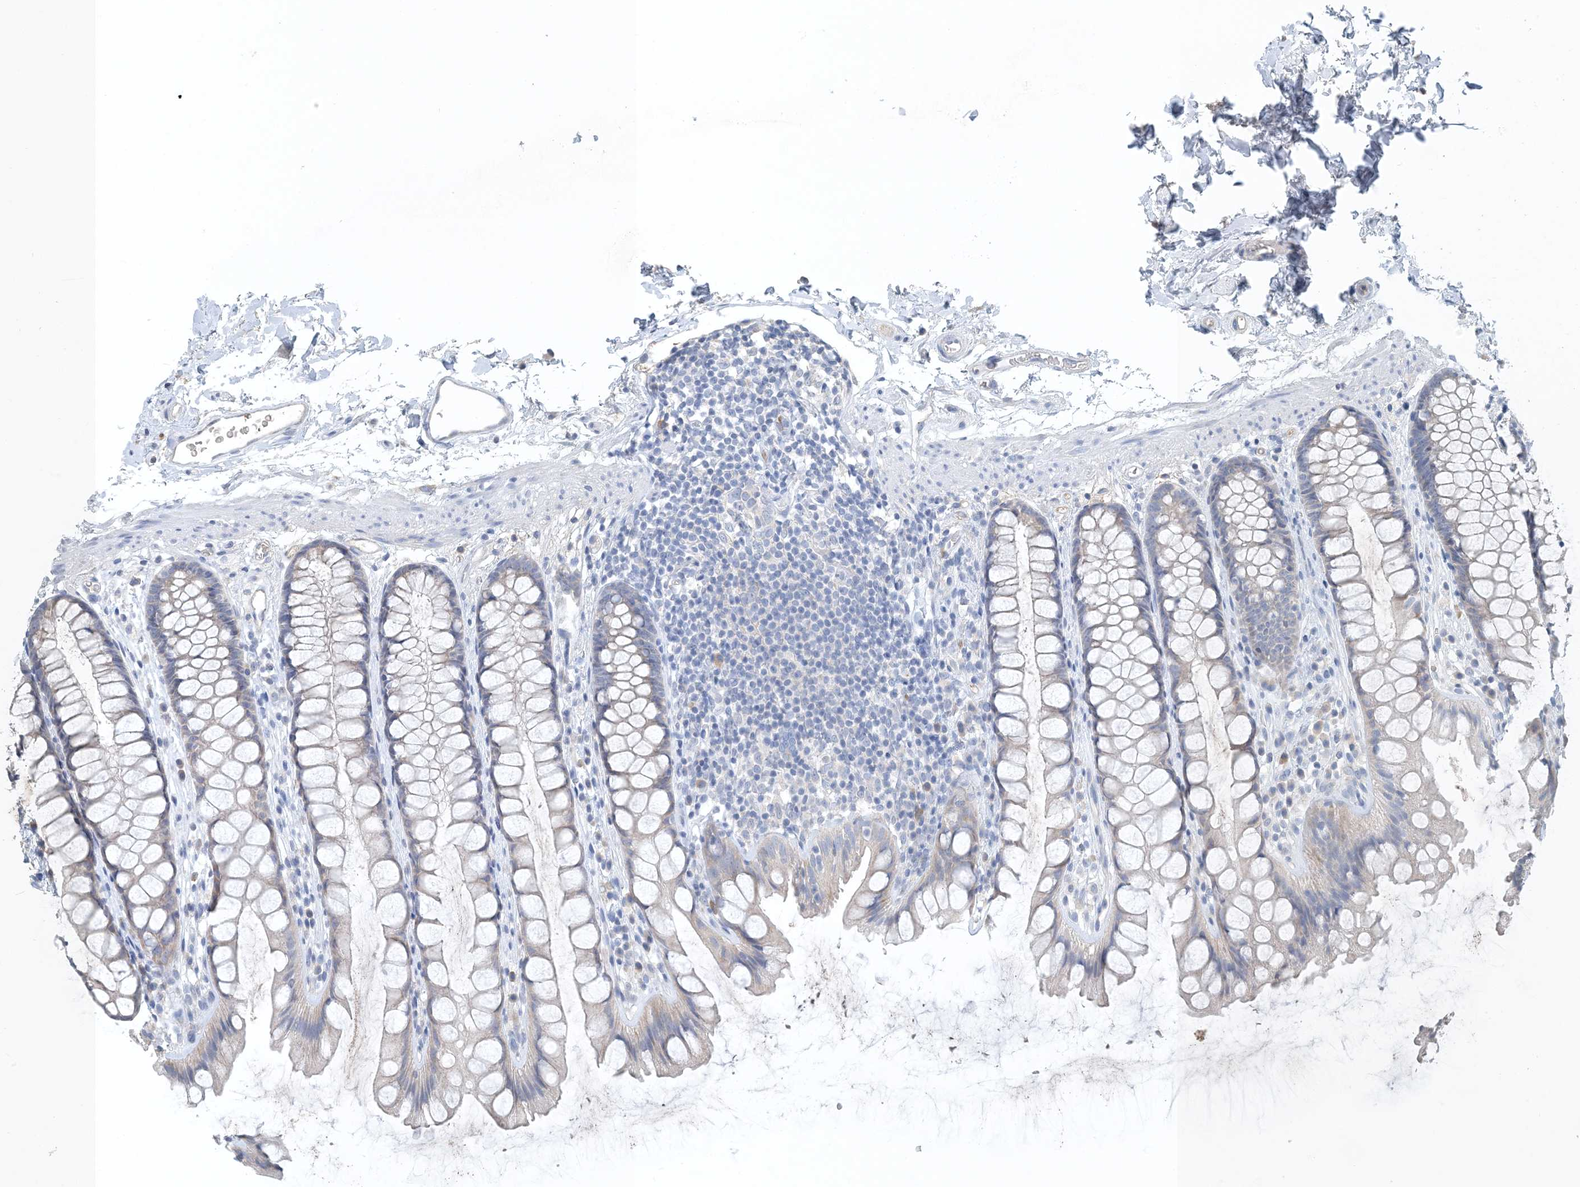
{"staining": {"intensity": "negative", "quantity": "none", "location": "none"}, "tissue": "rectum", "cell_type": "Glandular cells", "image_type": "normal", "snomed": [{"axis": "morphology", "description": "Normal tissue, NOS"}, {"axis": "topography", "description": "Rectum"}], "caption": "Immunohistochemical staining of unremarkable rectum exhibits no significant staining in glandular cells. (Brightfield microscopy of DAB (3,3'-diaminobenzidine) immunohistochemistry at high magnification).", "gene": "CTRL", "patient": {"sex": "female", "age": 65}}